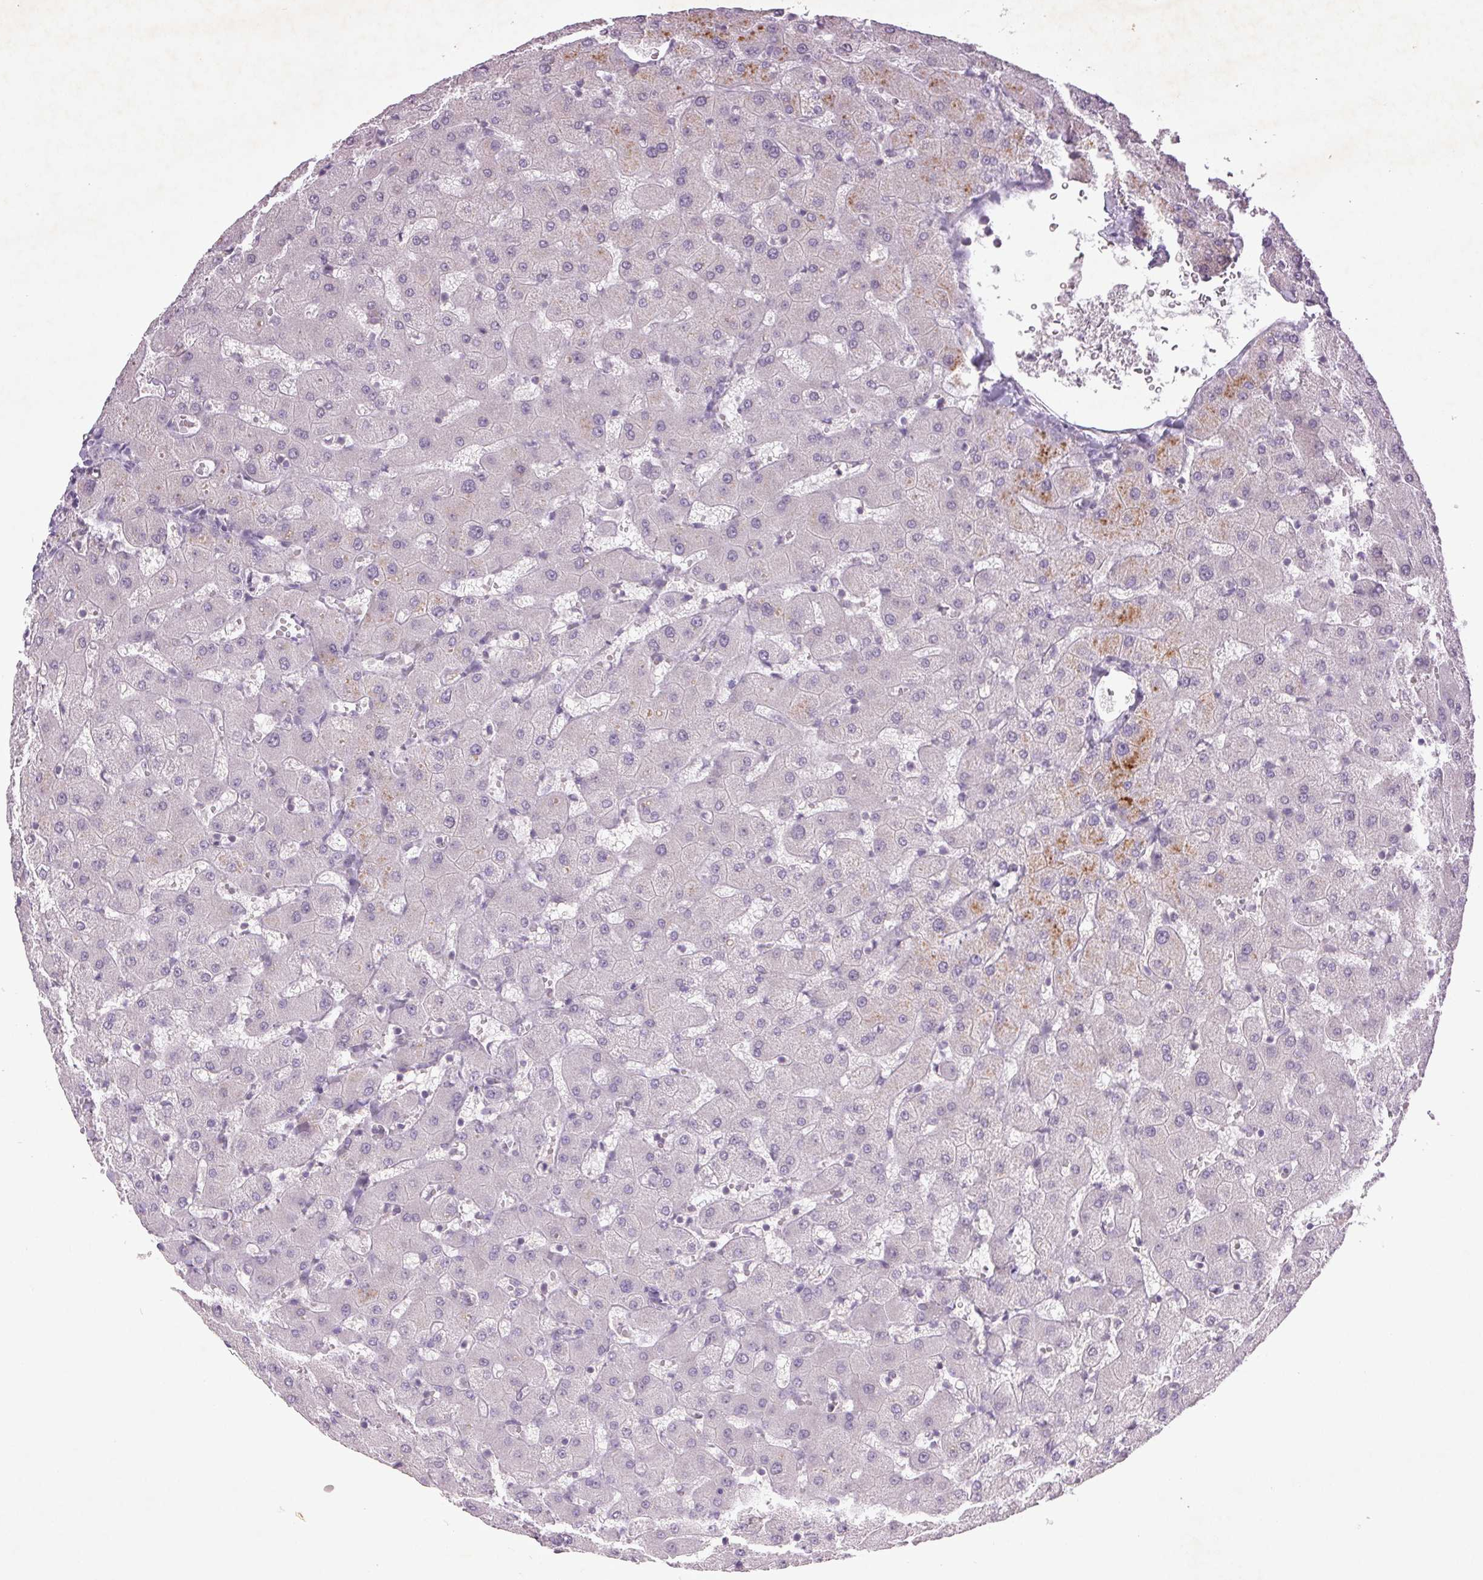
{"staining": {"intensity": "negative", "quantity": "none", "location": "none"}, "tissue": "liver", "cell_type": "Cholangiocytes", "image_type": "normal", "snomed": [{"axis": "morphology", "description": "Normal tissue, NOS"}, {"axis": "topography", "description": "Liver"}], "caption": "High power microscopy histopathology image of an immunohistochemistry photomicrograph of unremarkable liver, revealing no significant positivity in cholangiocytes.", "gene": "FAM168B", "patient": {"sex": "female", "age": 63}}